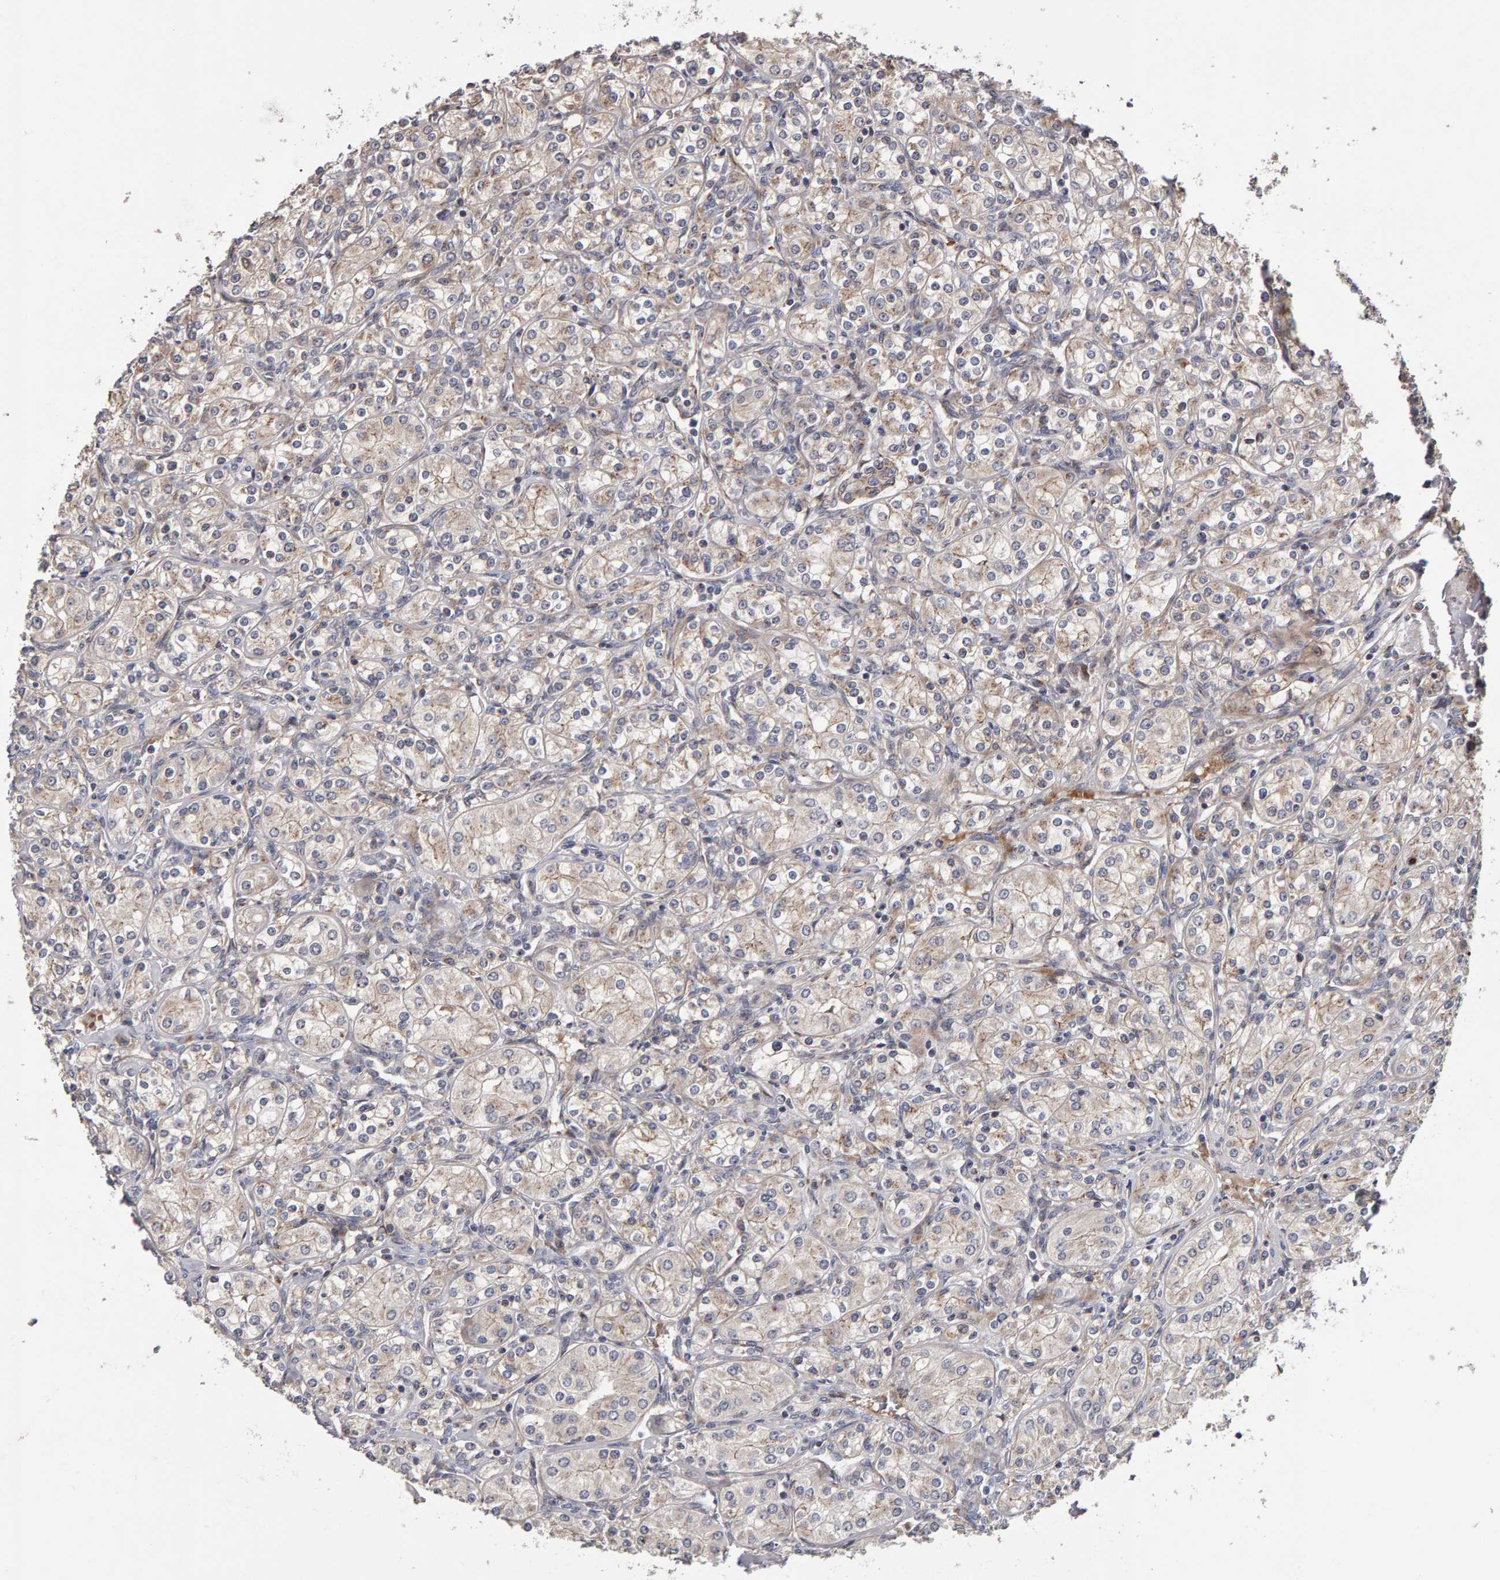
{"staining": {"intensity": "weak", "quantity": "25%-75%", "location": "cytoplasmic/membranous"}, "tissue": "renal cancer", "cell_type": "Tumor cells", "image_type": "cancer", "snomed": [{"axis": "morphology", "description": "Adenocarcinoma, NOS"}, {"axis": "topography", "description": "Kidney"}], "caption": "DAB immunohistochemical staining of human renal cancer (adenocarcinoma) shows weak cytoplasmic/membranous protein staining in about 25%-75% of tumor cells.", "gene": "CANT1", "patient": {"sex": "male", "age": 77}}